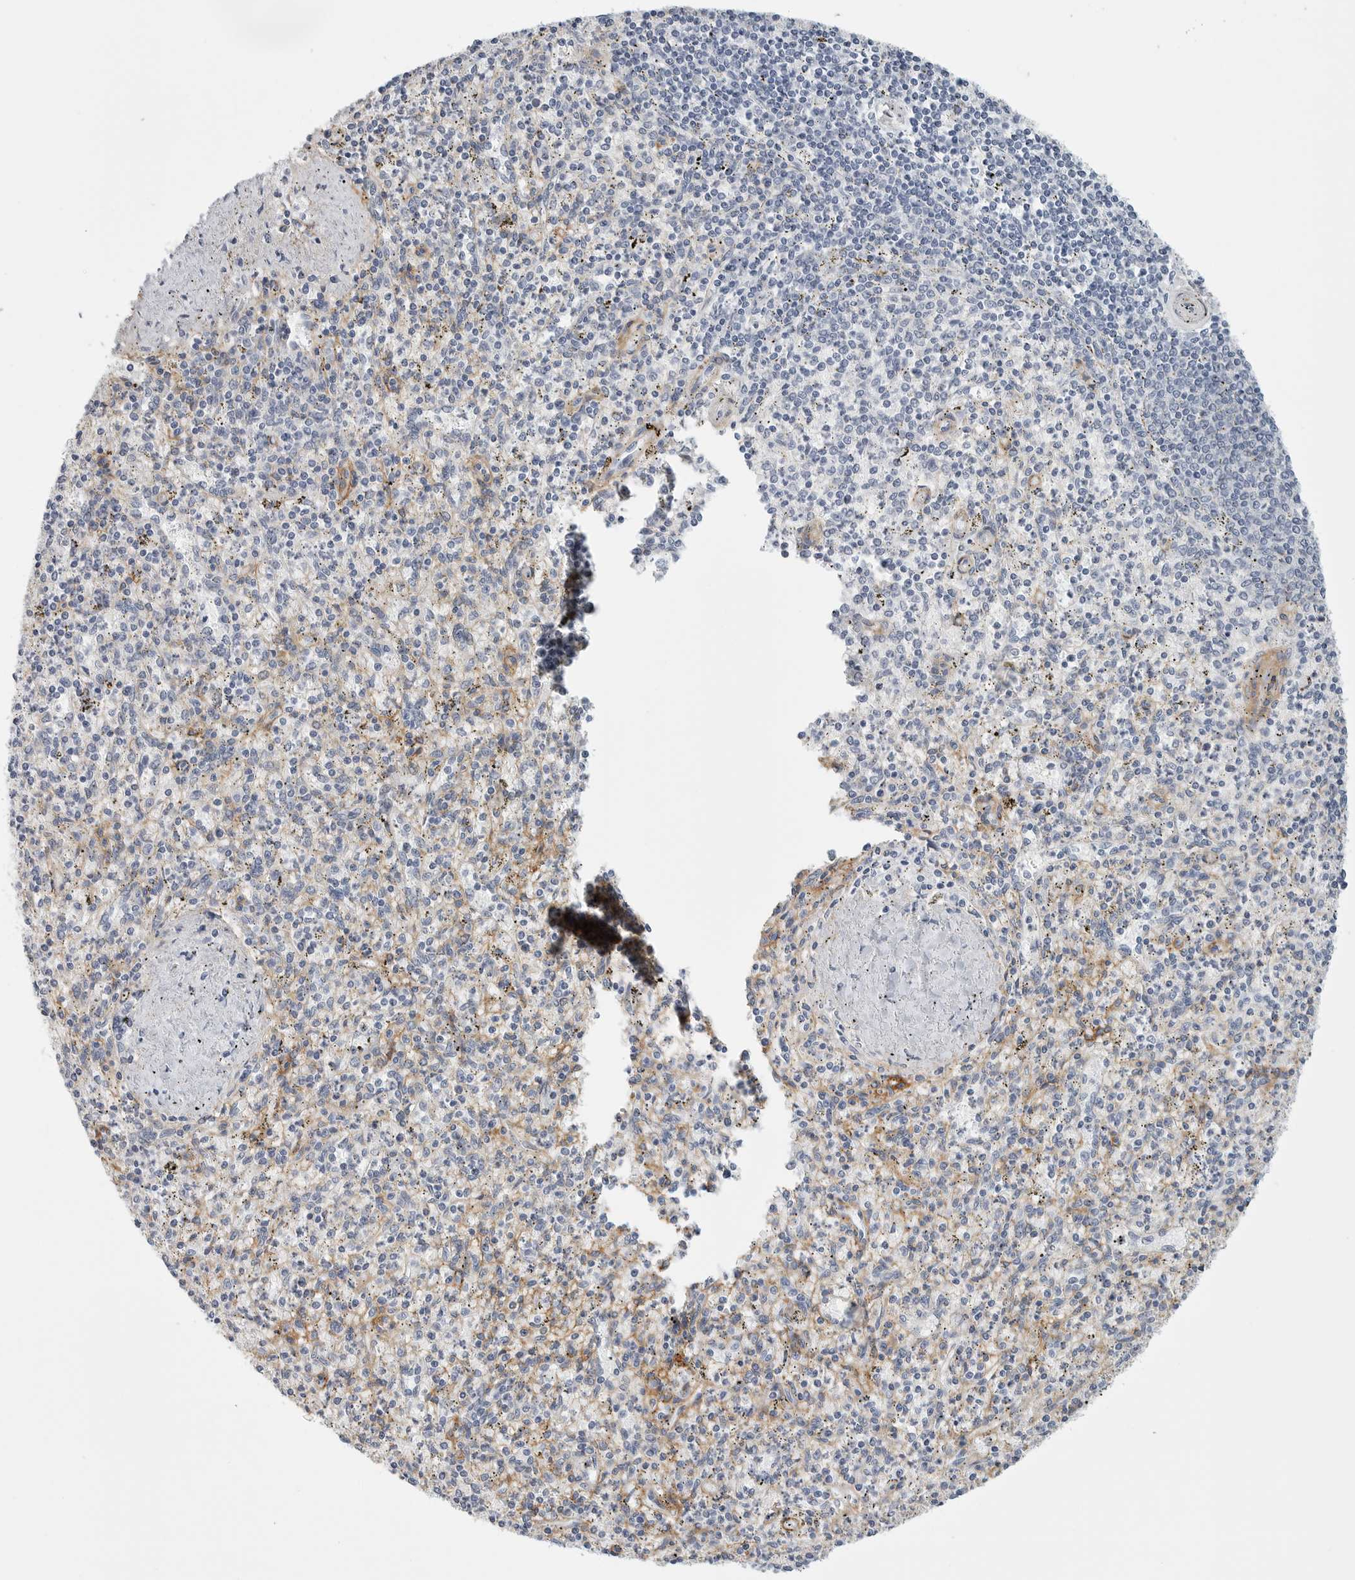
{"staining": {"intensity": "negative", "quantity": "none", "location": "none"}, "tissue": "spleen", "cell_type": "Cells in red pulp", "image_type": "normal", "snomed": [{"axis": "morphology", "description": "Normal tissue, NOS"}, {"axis": "topography", "description": "Spleen"}], "caption": "IHC histopathology image of normal spleen: human spleen stained with DAB (3,3'-diaminobenzidine) displays no significant protein positivity in cells in red pulp. The staining is performed using DAB brown chromogen with nuclei counter-stained in using hematoxylin.", "gene": "TNR", "patient": {"sex": "male", "age": 72}}